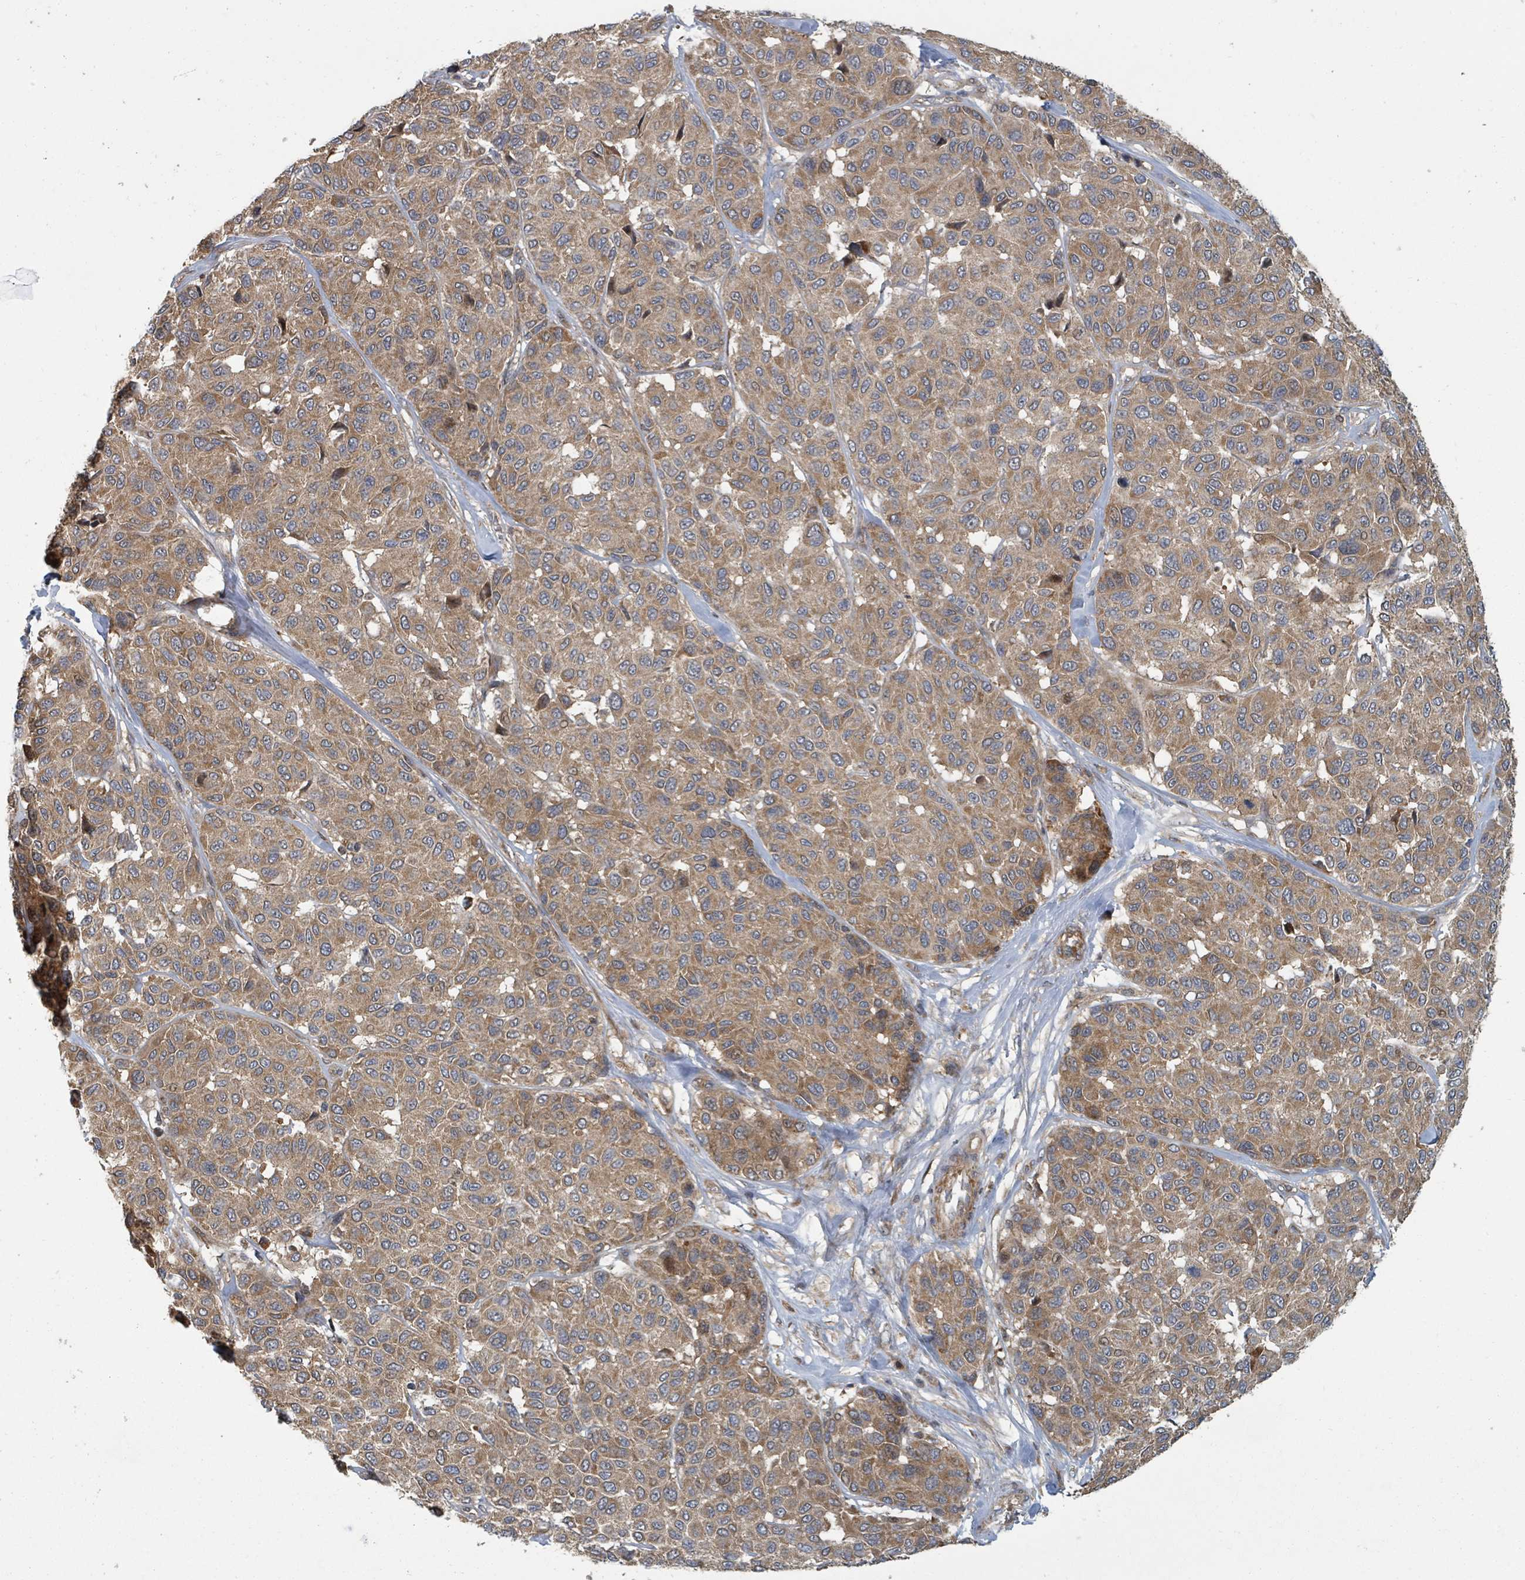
{"staining": {"intensity": "moderate", "quantity": ">75%", "location": "cytoplasmic/membranous"}, "tissue": "melanoma", "cell_type": "Tumor cells", "image_type": "cancer", "snomed": [{"axis": "morphology", "description": "Malignant melanoma, NOS"}, {"axis": "topography", "description": "Skin"}], "caption": "IHC of human melanoma exhibits medium levels of moderate cytoplasmic/membranous staining in about >75% of tumor cells.", "gene": "DPM1", "patient": {"sex": "female", "age": 66}}